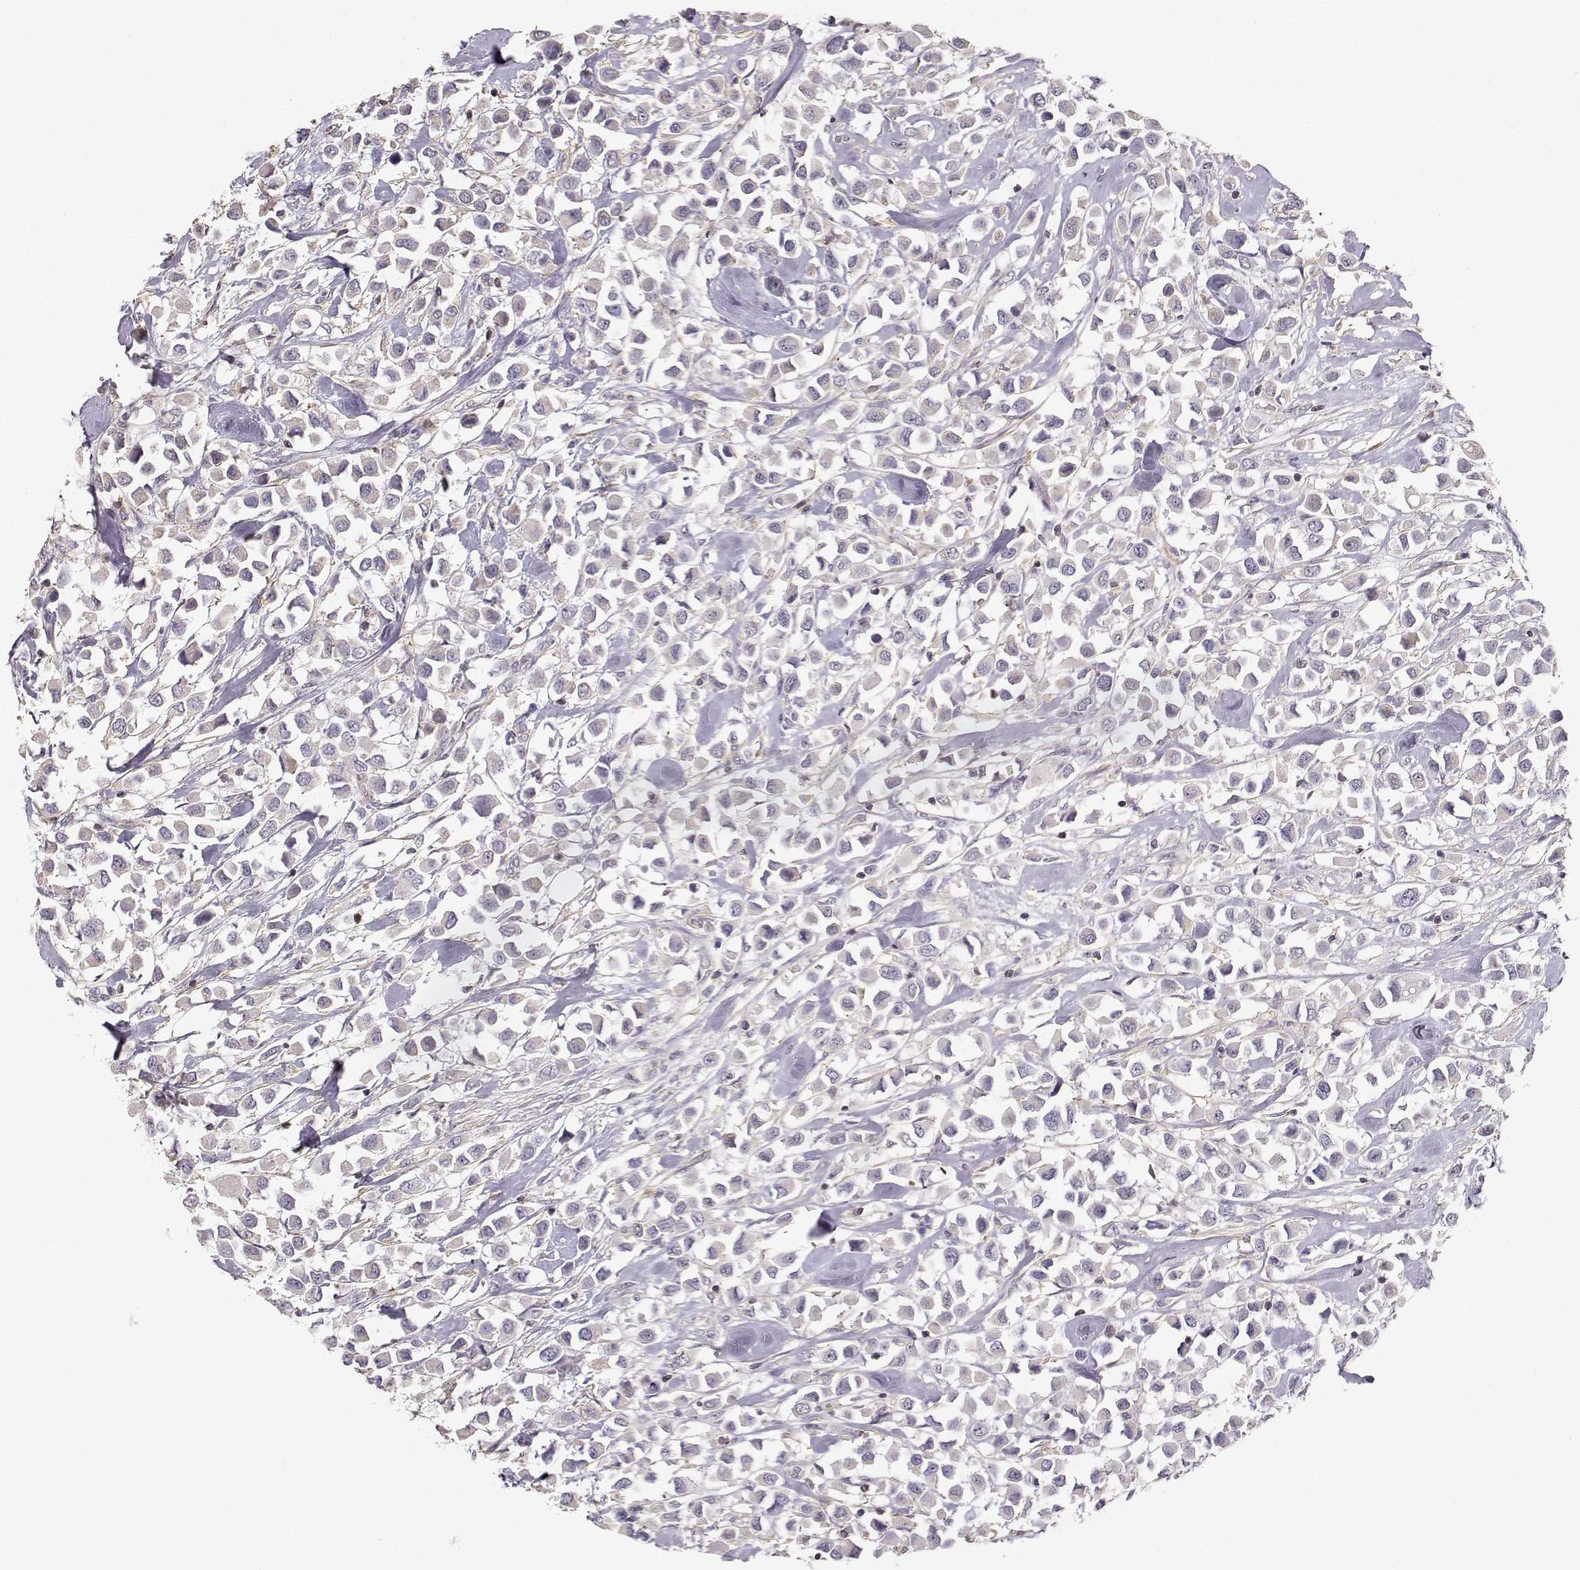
{"staining": {"intensity": "weak", "quantity": "<25%", "location": "cytoplasmic/membranous"}, "tissue": "breast cancer", "cell_type": "Tumor cells", "image_type": "cancer", "snomed": [{"axis": "morphology", "description": "Duct carcinoma"}, {"axis": "topography", "description": "Breast"}], "caption": "Tumor cells are negative for protein expression in human breast cancer. (Immunohistochemistry (ihc), brightfield microscopy, high magnification).", "gene": "DAPL1", "patient": {"sex": "female", "age": 61}}